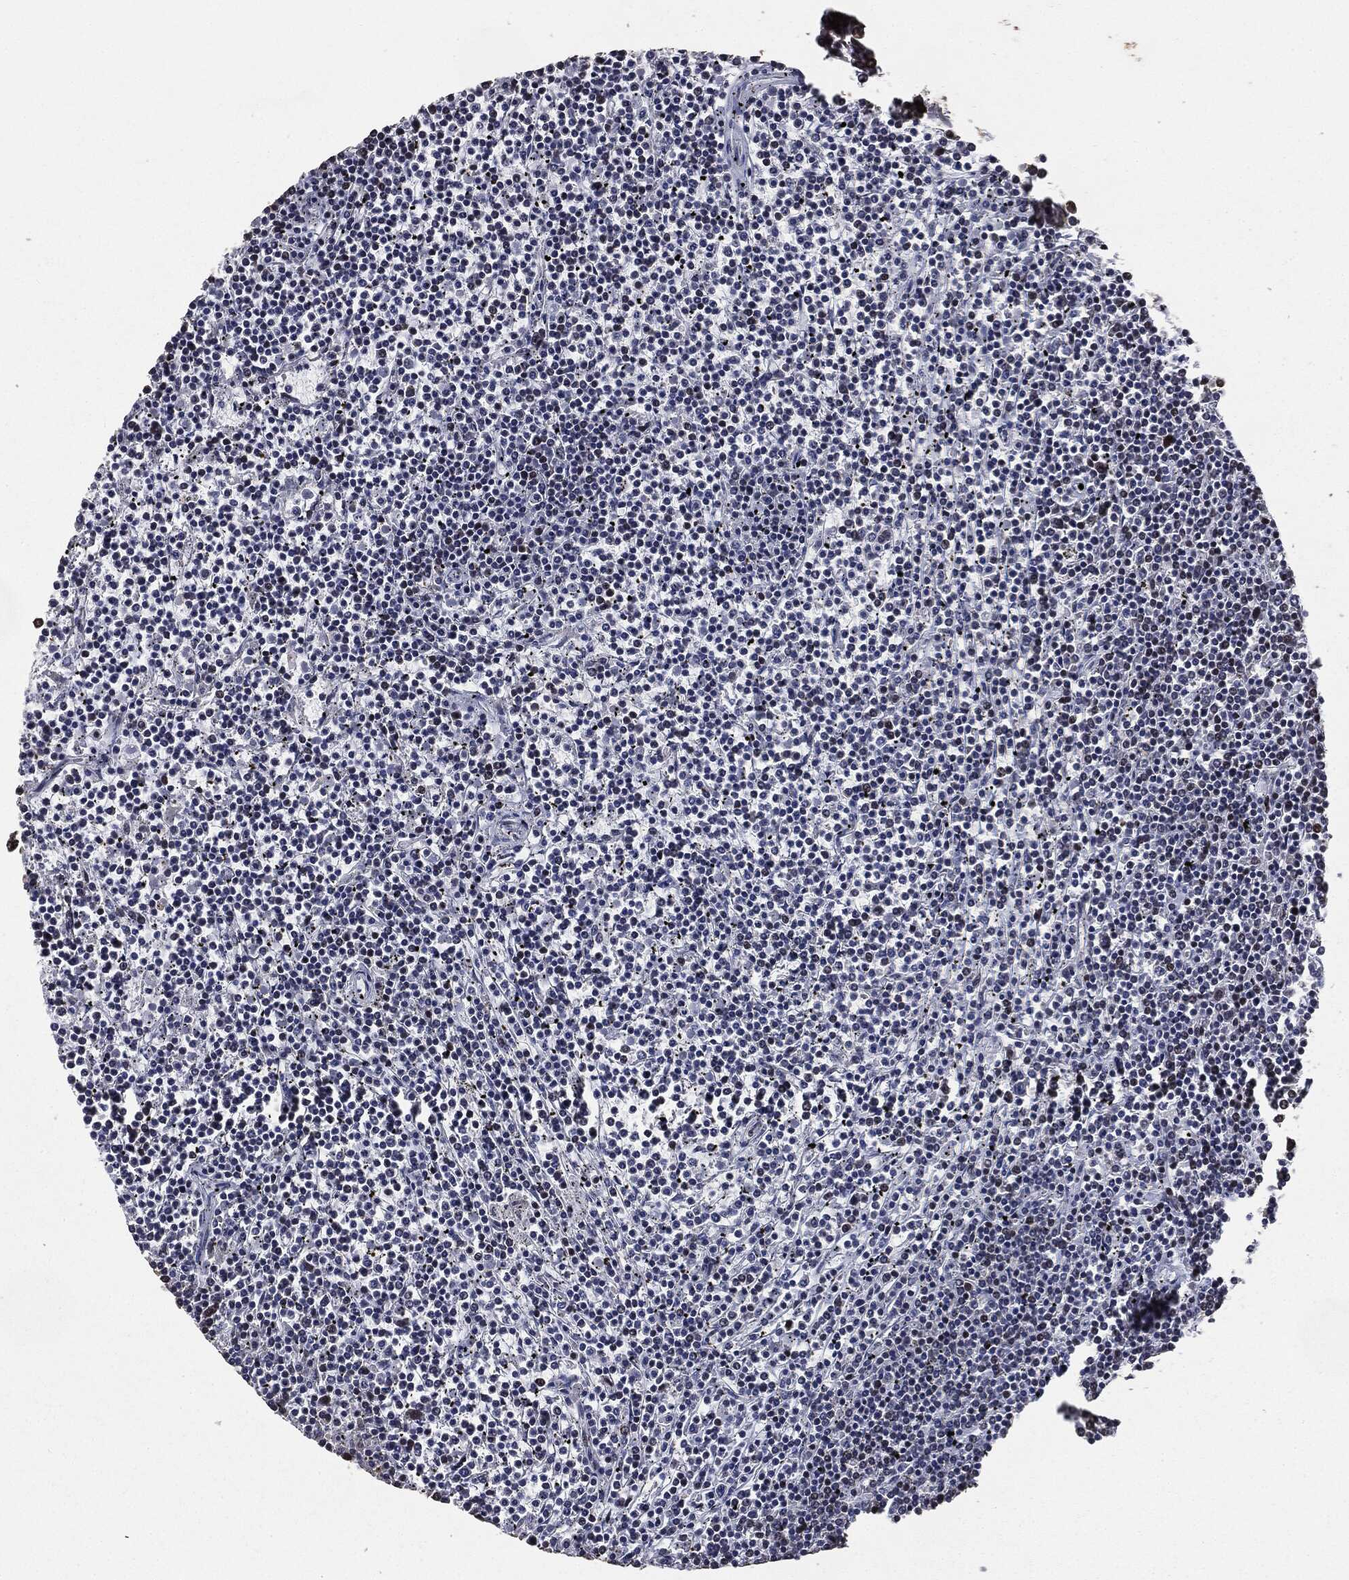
{"staining": {"intensity": "negative", "quantity": "none", "location": "none"}, "tissue": "lymphoma", "cell_type": "Tumor cells", "image_type": "cancer", "snomed": [{"axis": "morphology", "description": "Malignant lymphoma, non-Hodgkin's type, Low grade"}, {"axis": "topography", "description": "Spleen"}], "caption": "This is an immunohistochemistry photomicrograph of human low-grade malignant lymphoma, non-Hodgkin's type. There is no staining in tumor cells.", "gene": "DVL2", "patient": {"sex": "female", "age": 19}}